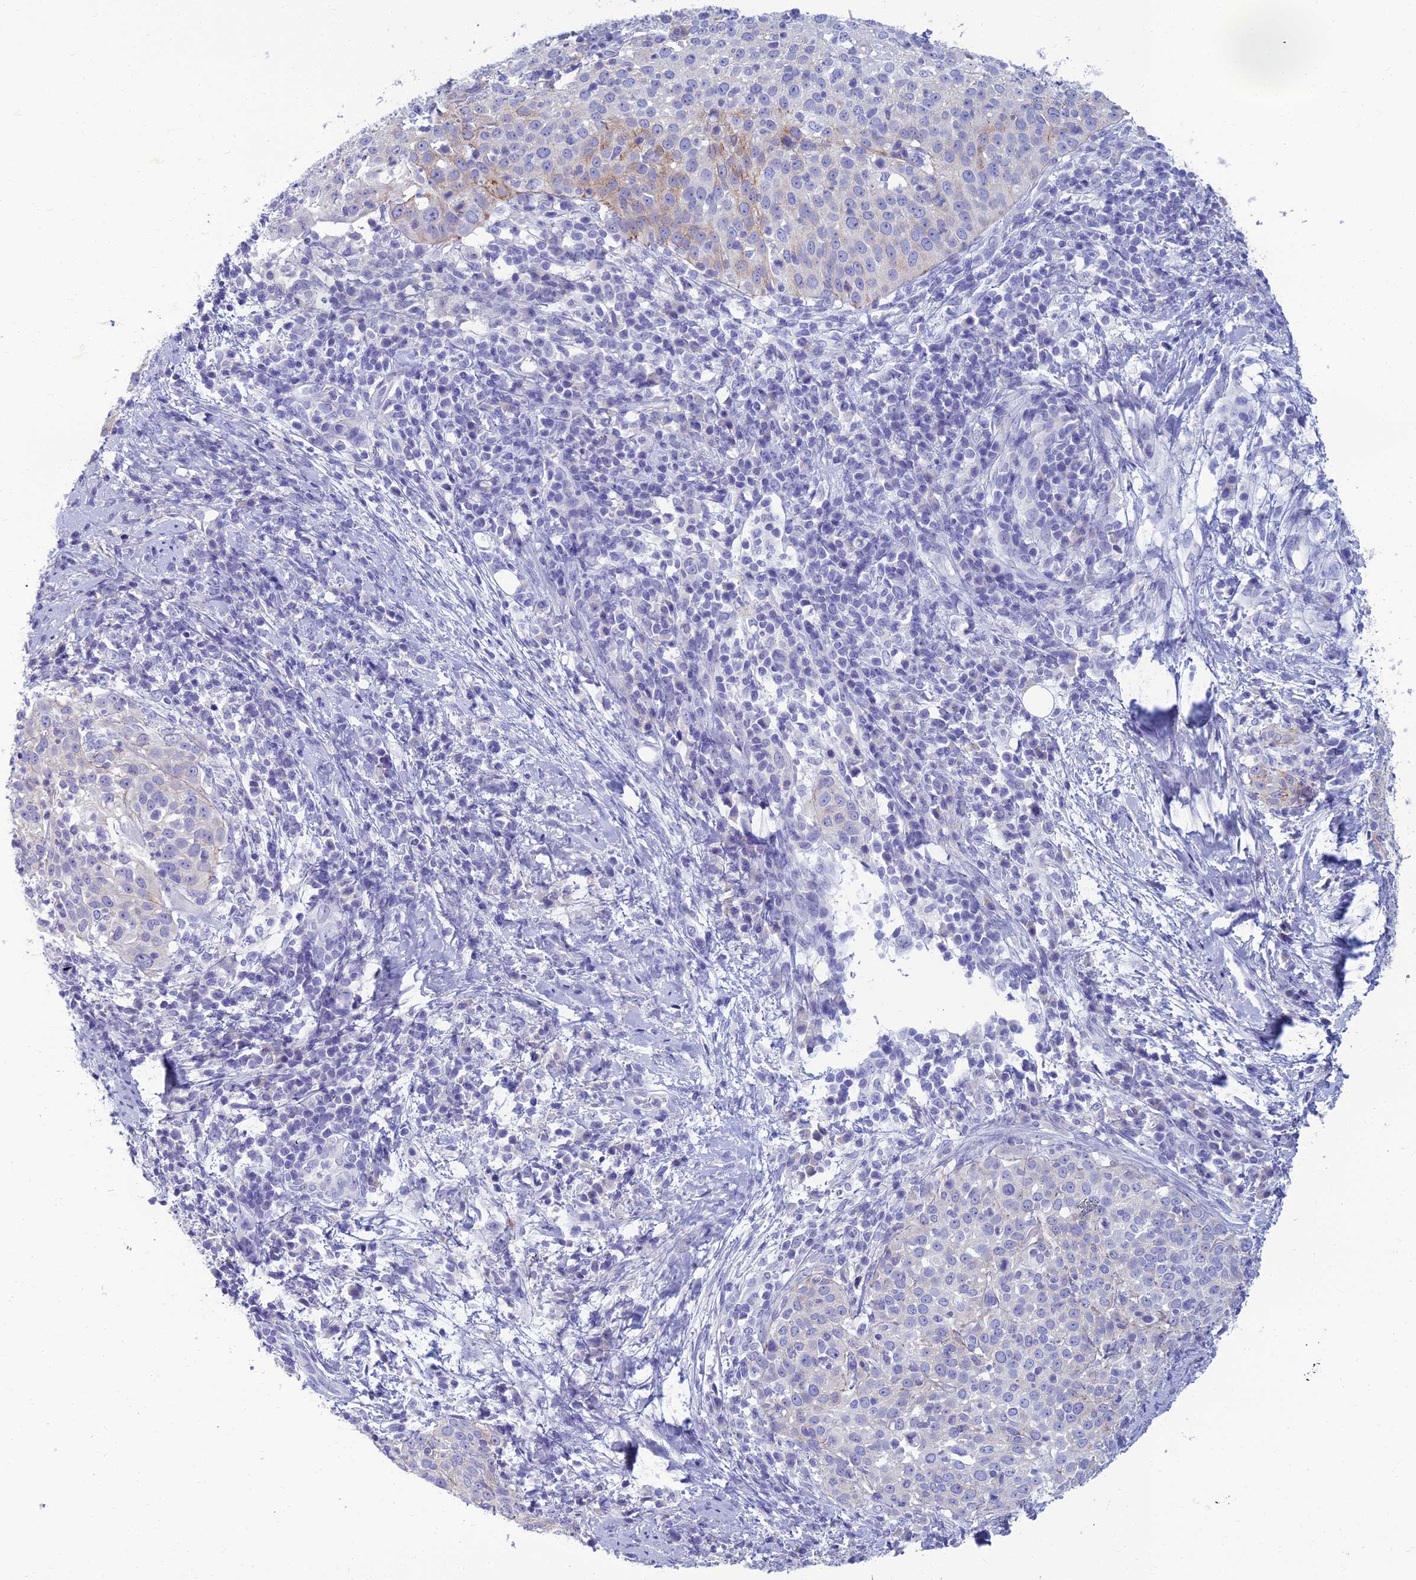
{"staining": {"intensity": "weak", "quantity": "<25%", "location": "cytoplasmic/membranous"}, "tissue": "cervical cancer", "cell_type": "Tumor cells", "image_type": "cancer", "snomed": [{"axis": "morphology", "description": "Squamous cell carcinoma, NOS"}, {"axis": "topography", "description": "Cervix"}], "caption": "DAB immunohistochemical staining of squamous cell carcinoma (cervical) reveals no significant expression in tumor cells.", "gene": "SPTLC3", "patient": {"sex": "female", "age": 57}}